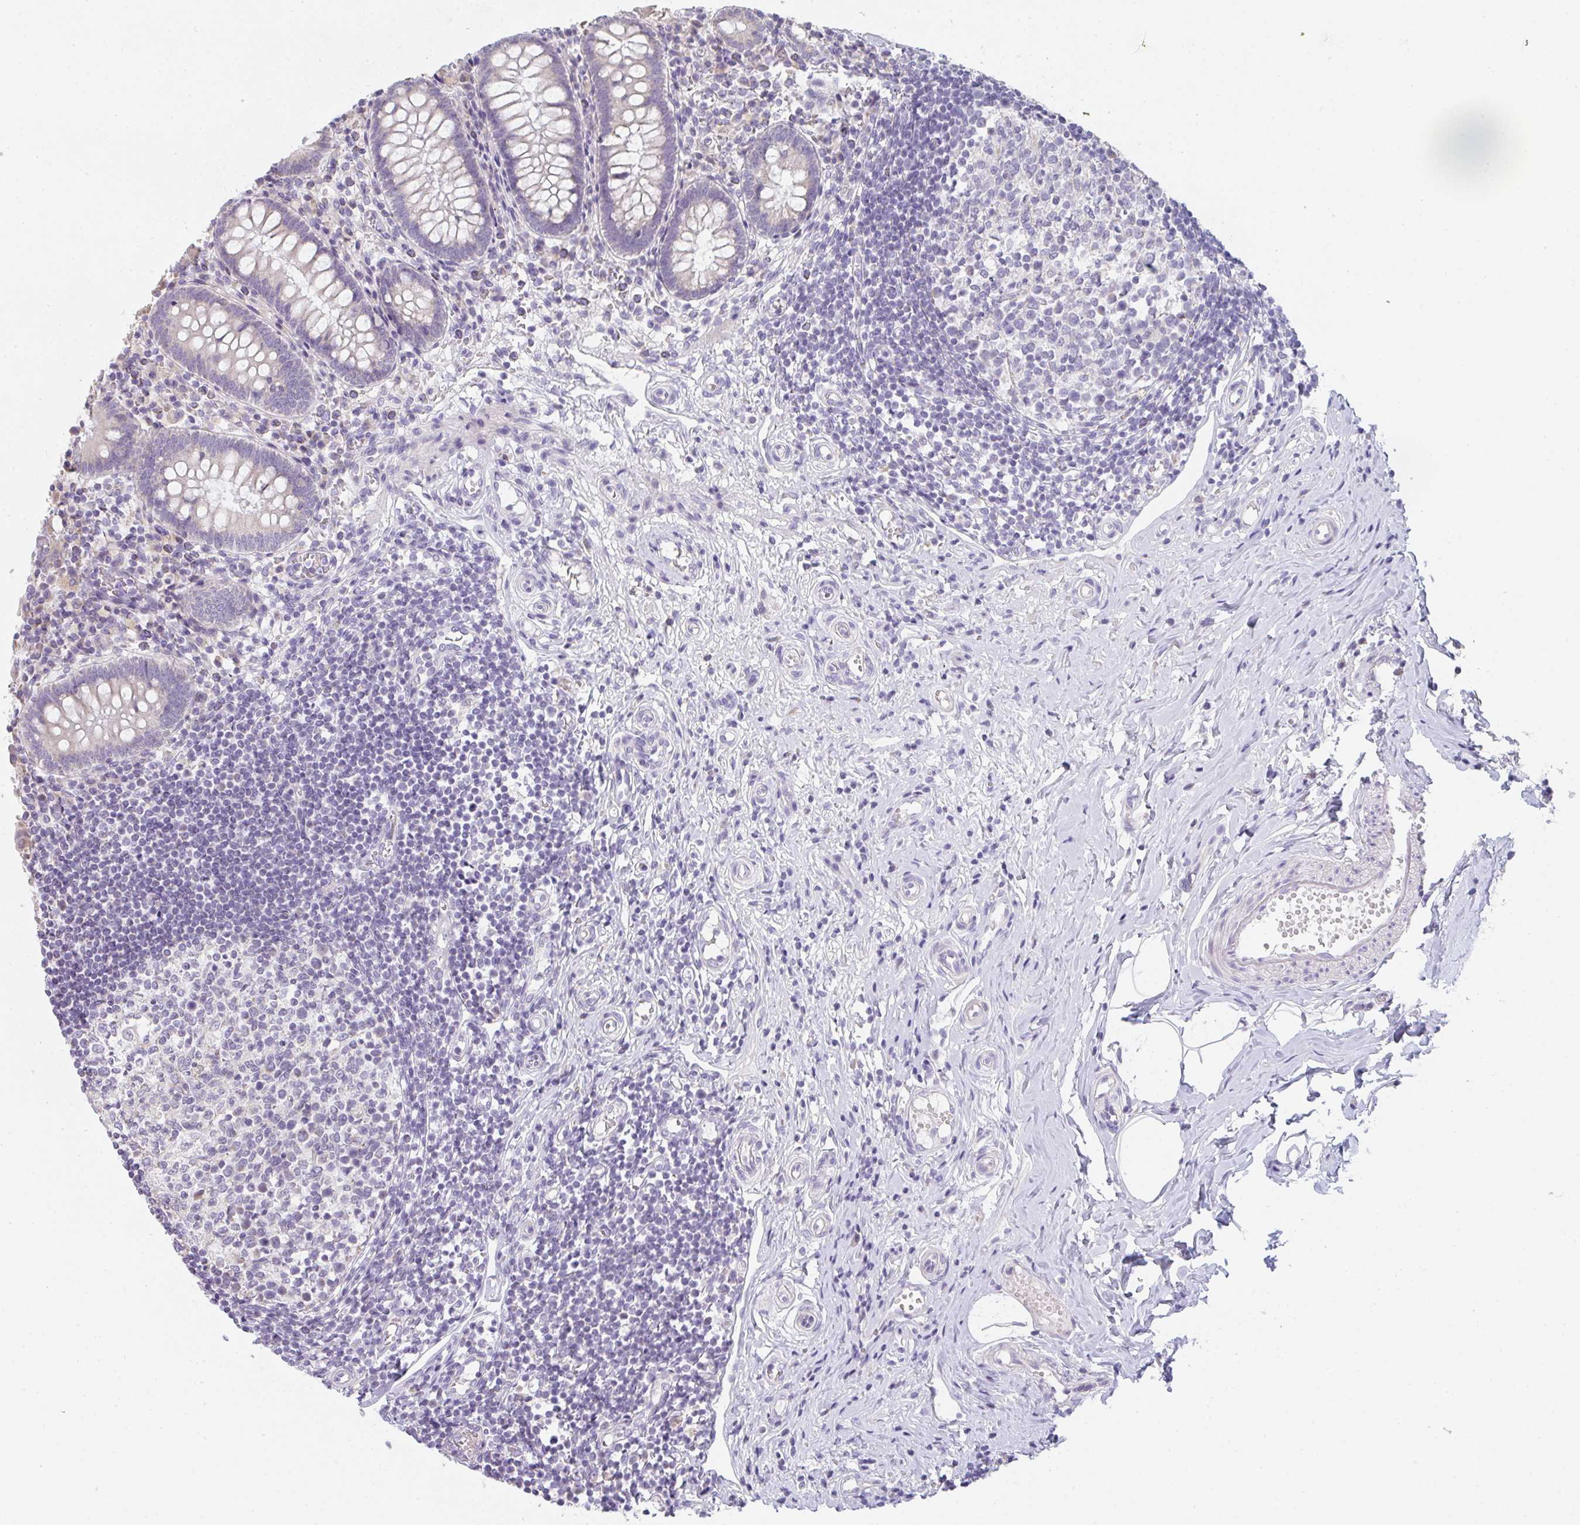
{"staining": {"intensity": "weak", "quantity": "25%-75%", "location": "cytoplasmic/membranous"}, "tissue": "appendix", "cell_type": "Glandular cells", "image_type": "normal", "snomed": [{"axis": "morphology", "description": "Normal tissue, NOS"}, {"axis": "topography", "description": "Appendix"}], "caption": "A micrograph of appendix stained for a protein displays weak cytoplasmic/membranous brown staining in glandular cells.", "gene": "CACNA1S", "patient": {"sex": "female", "age": 17}}